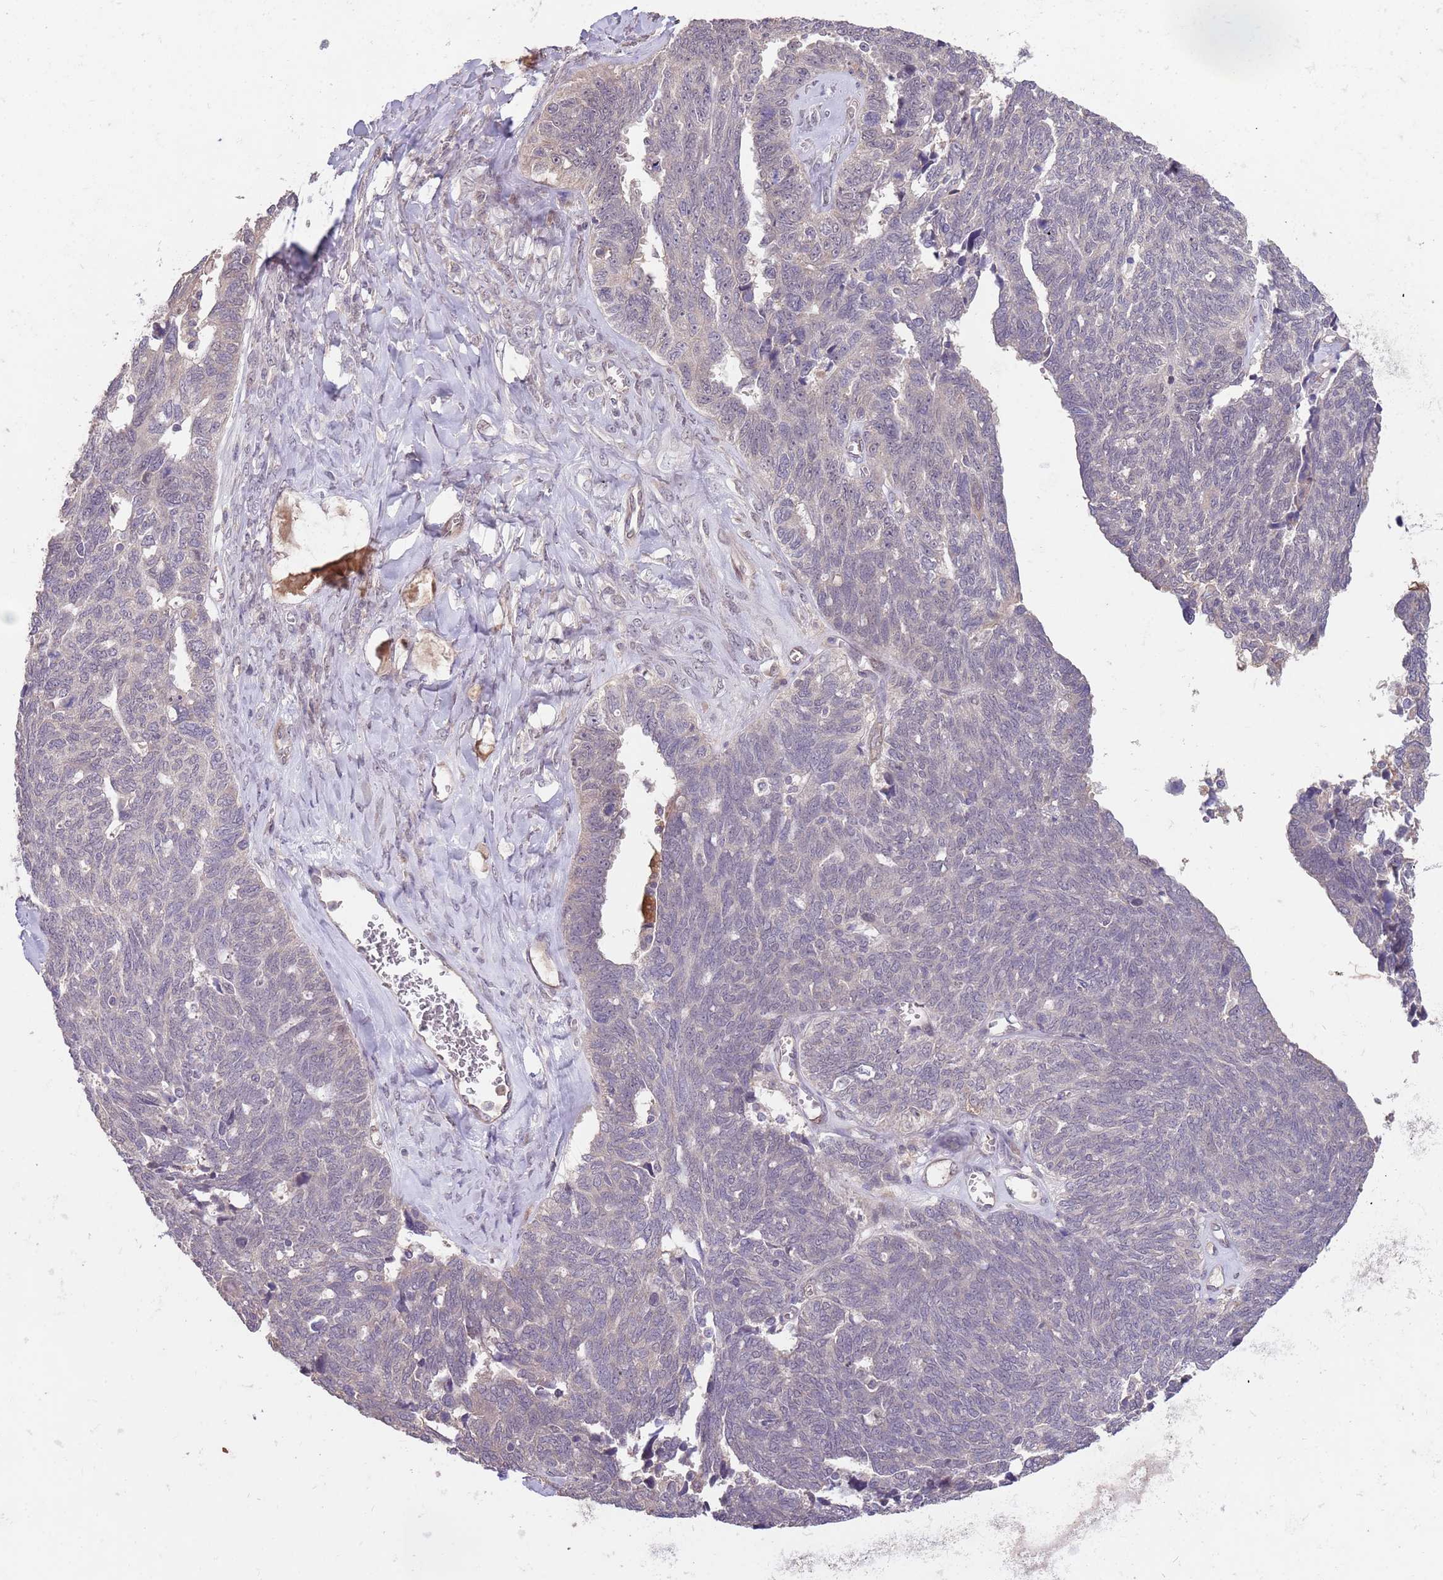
{"staining": {"intensity": "negative", "quantity": "none", "location": "none"}, "tissue": "ovarian cancer", "cell_type": "Tumor cells", "image_type": "cancer", "snomed": [{"axis": "morphology", "description": "Cystadenocarcinoma, serous, NOS"}, {"axis": "topography", "description": "Ovary"}], "caption": "Ovarian cancer was stained to show a protein in brown. There is no significant expression in tumor cells.", "gene": "MEI1", "patient": {"sex": "female", "age": 79}}